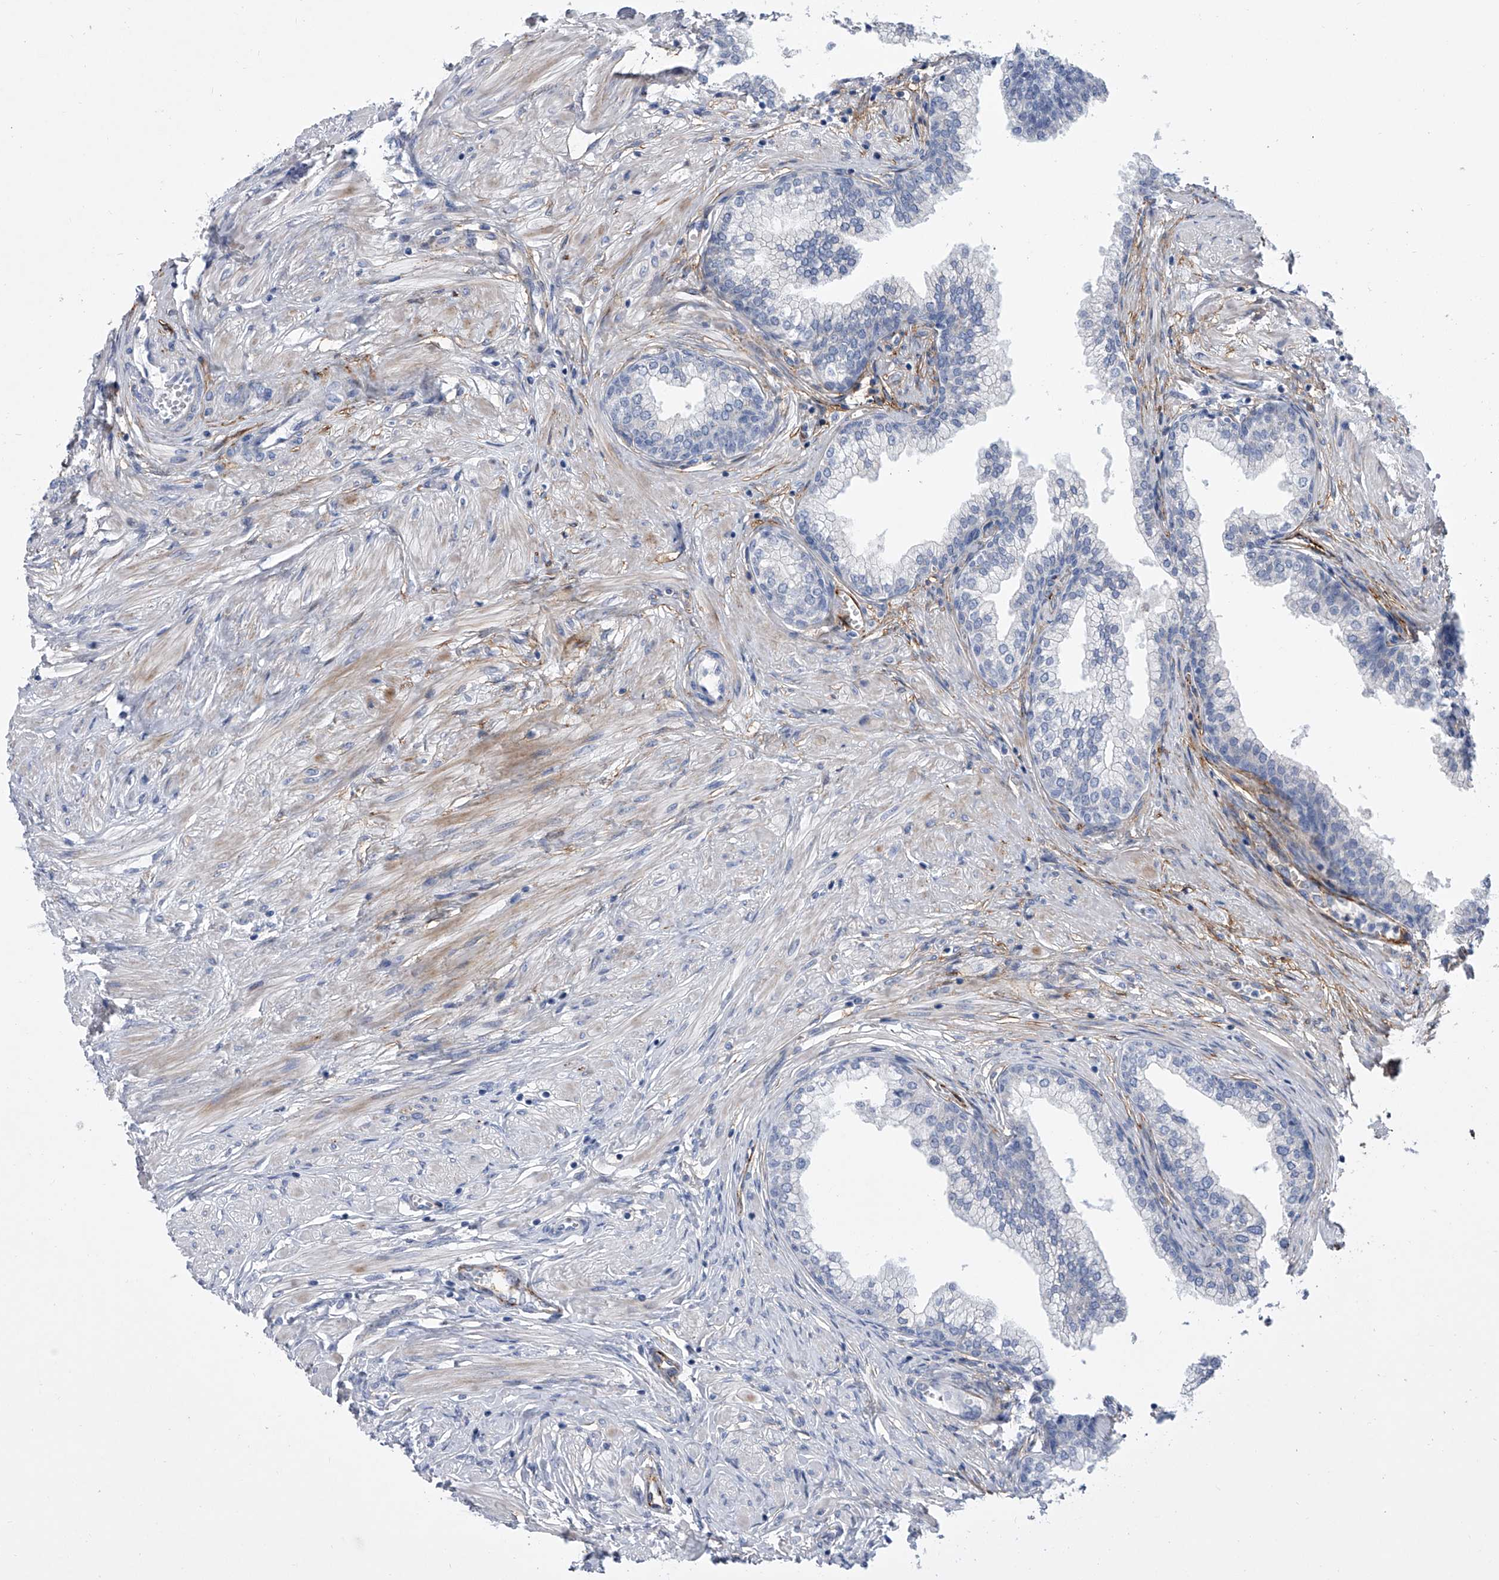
{"staining": {"intensity": "negative", "quantity": "none", "location": "none"}, "tissue": "prostate", "cell_type": "Glandular cells", "image_type": "normal", "snomed": [{"axis": "morphology", "description": "Normal tissue, NOS"}, {"axis": "morphology", "description": "Urothelial carcinoma, Low grade"}, {"axis": "topography", "description": "Urinary bladder"}, {"axis": "topography", "description": "Prostate"}], "caption": "Protein analysis of unremarkable prostate exhibits no significant positivity in glandular cells.", "gene": "ALG14", "patient": {"sex": "male", "age": 60}}